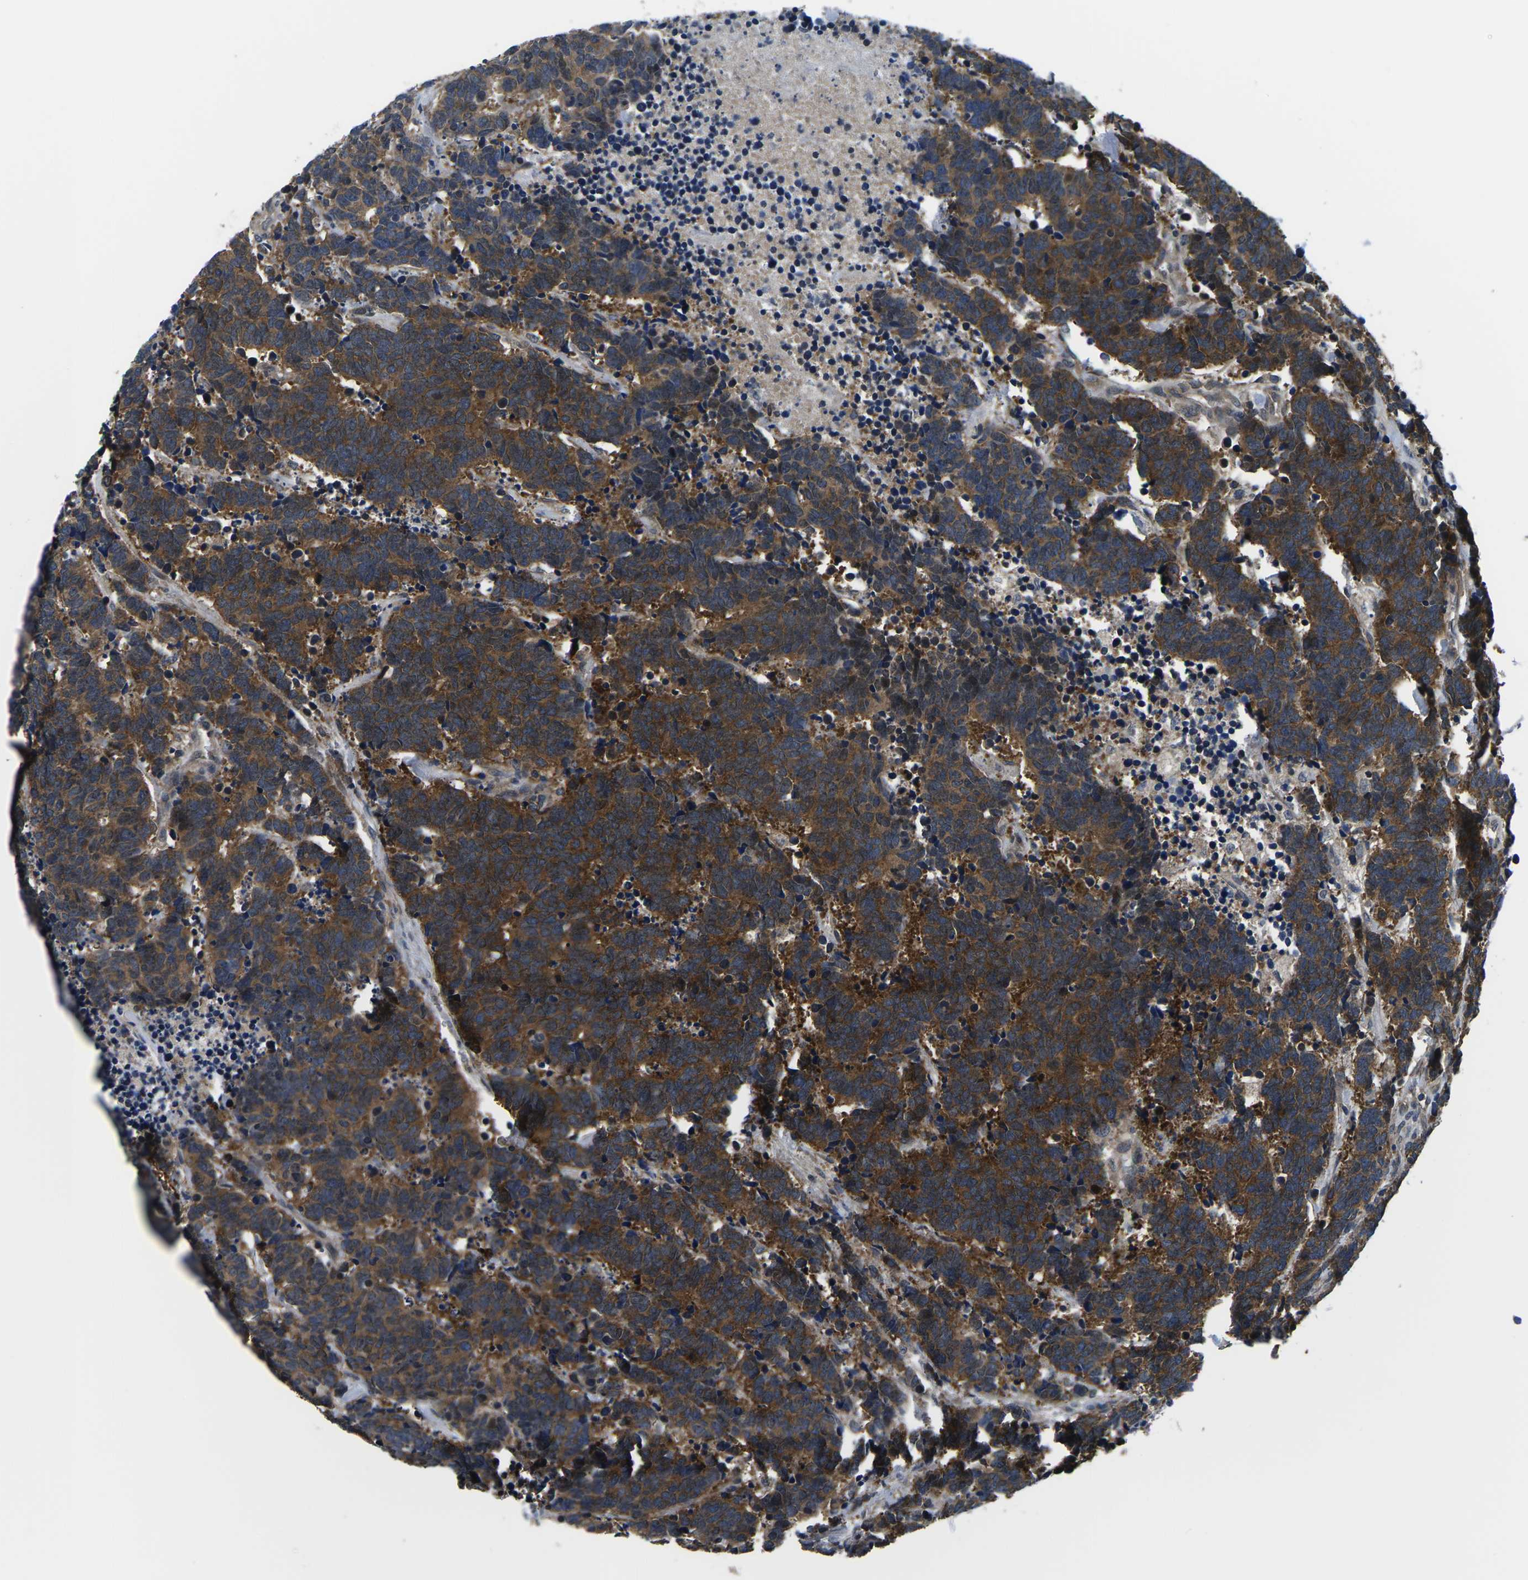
{"staining": {"intensity": "strong", "quantity": "25%-75%", "location": "cytoplasmic/membranous"}, "tissue": "carcinoid", "cell_type": "Tumor cells", "image_type": "cancer", "snomed": [{"axis": "morphology", "description": "Carcinoma, NOS"}, {"axis": "morphology", "description": "Carcinoid, malignant, NOS"}, {"axis": "topography", "description": "Urinary bladder"}], "caption": "This image reveals IHC staining of human carcinoid (malignant), with high strong cytoplasmic/membranous staining in approximately 25%-75% of tumor cells.", "gene": "GSK3B", "patient": {"sex": "male", "age": 57}}